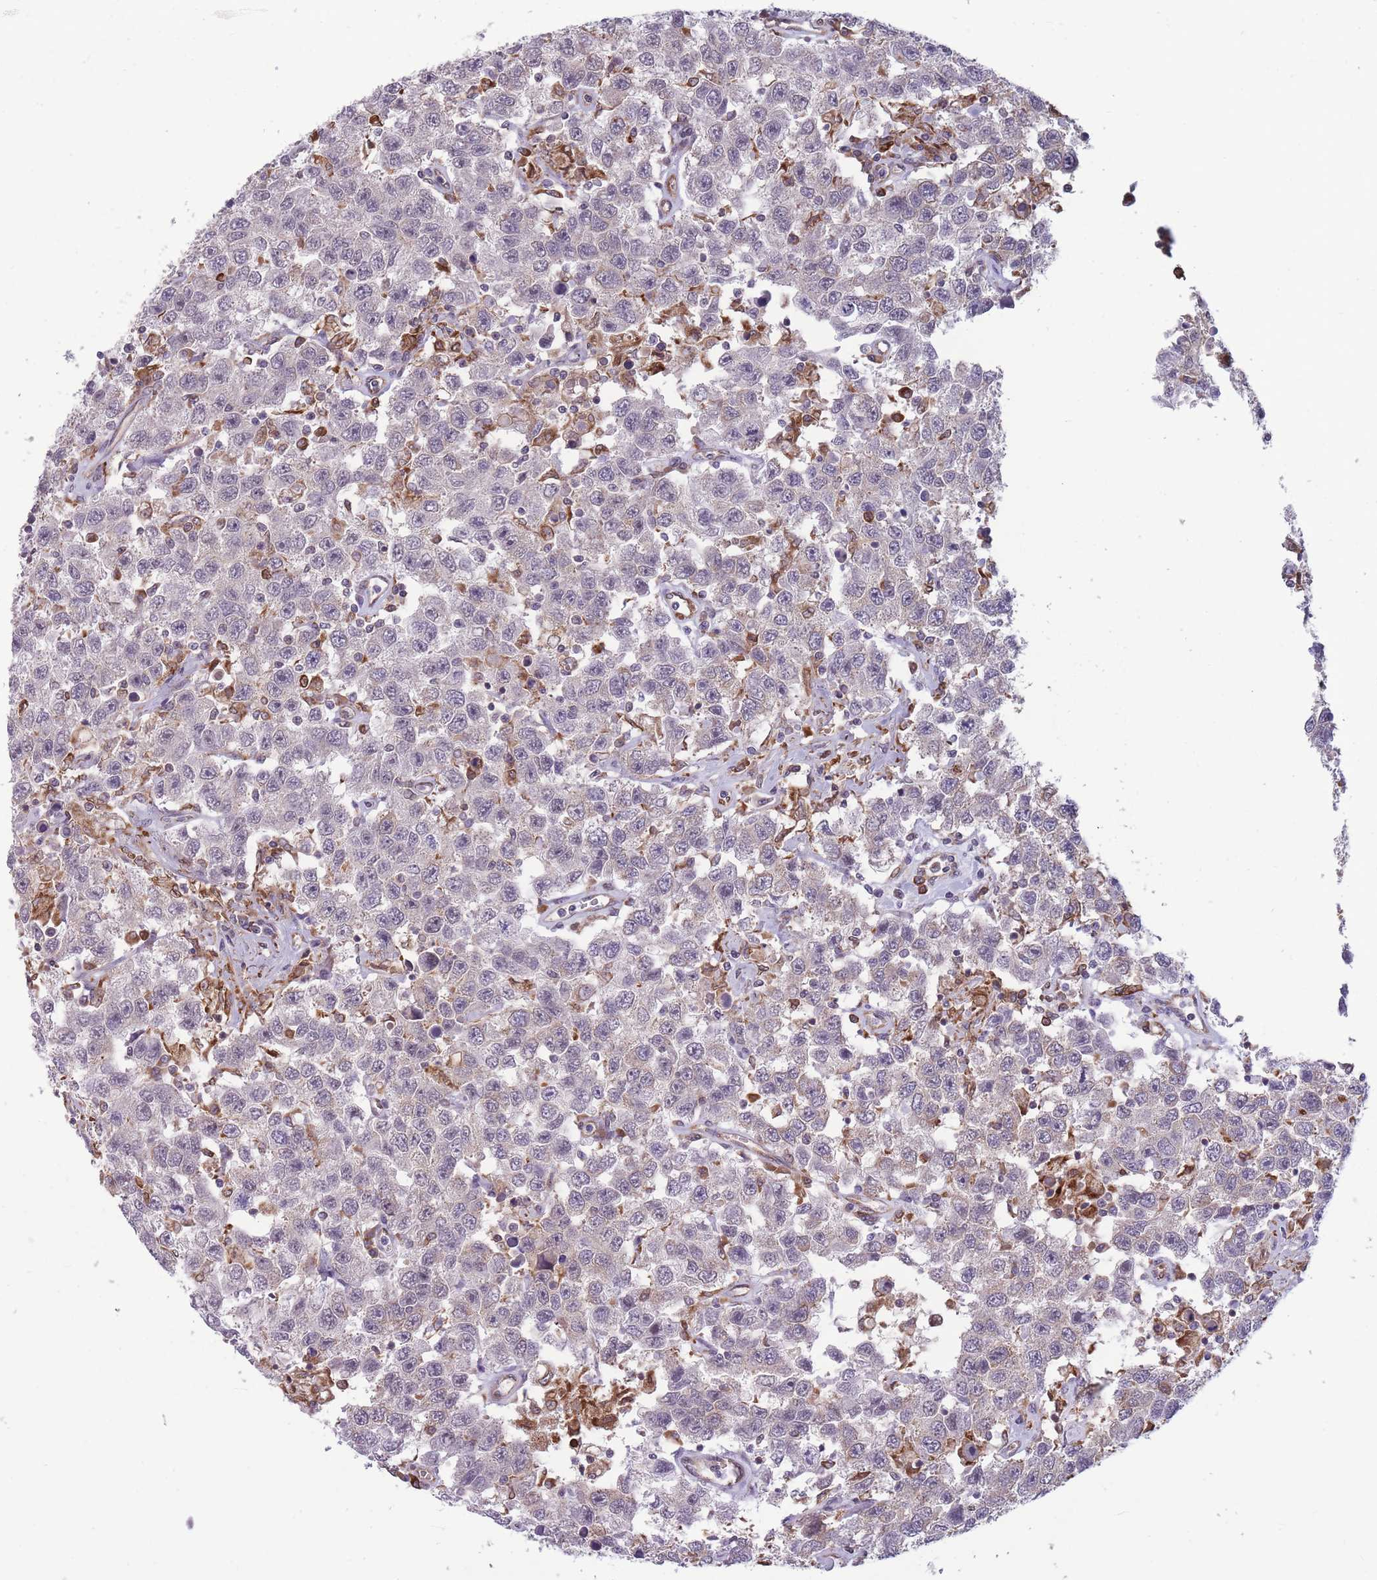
{"staining": {"intensity": "negative", "quantity": "none", "location": "none"}, "tissue": "testis cancer", "cell_type": "Tumor cells", "image_type": "cancer", "snomed": [{"axis": "morphology", "description": "Seminoma, NOS"}, {"axis": "topography", "description": "Testis"}], "caption": "The histopathology image displays no significant staining in tumor cells of testis cancer (seminoma). (Brightfield microscopy of DAB (3,3'-diaminobenzidine) immunohistochemistry at high magnification).", "gene": "TMEM121", "patient": {"sex": "male", "age": 41}}